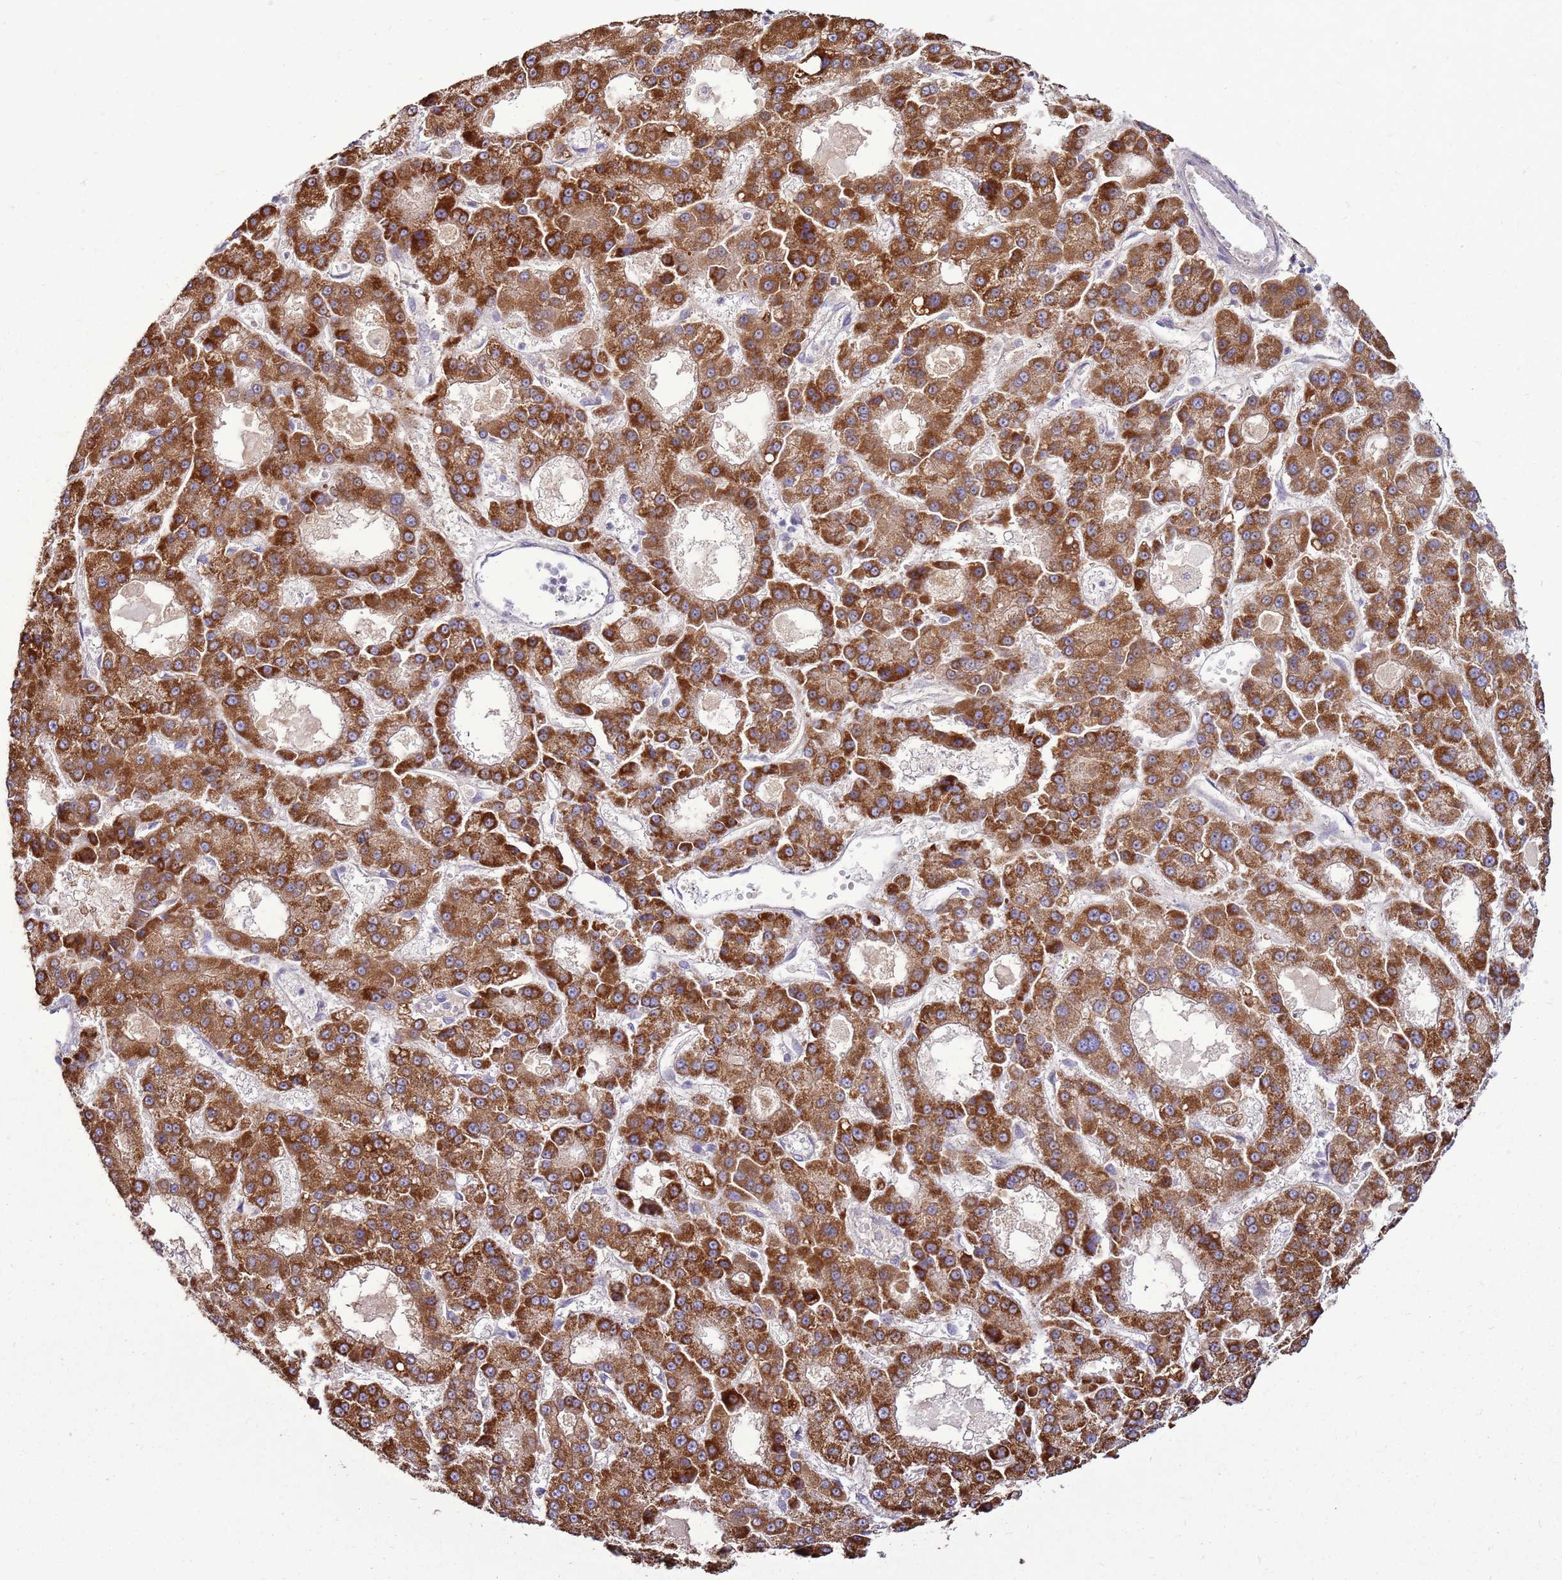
{"staining": {"intensity": "strong", "quantity": ">75%", "location": "cytoplasmic/membranous"}, "tissue": "liver cancer", "cell_type": "Tumor cells", "image_type": "cancer", "snomed": [{"axis": "morphology", "description": "Carcinoma, Hepatocellular, NOS"}, {"axis": "topography", "description": "Liver"}], "caption": "Hepatocellular carcinoma (liver) stained with a protein marker displays strong staining in tumor cells.", "gene": "TRAPPC4", "patient": {"sex": "male", "age": 70}}